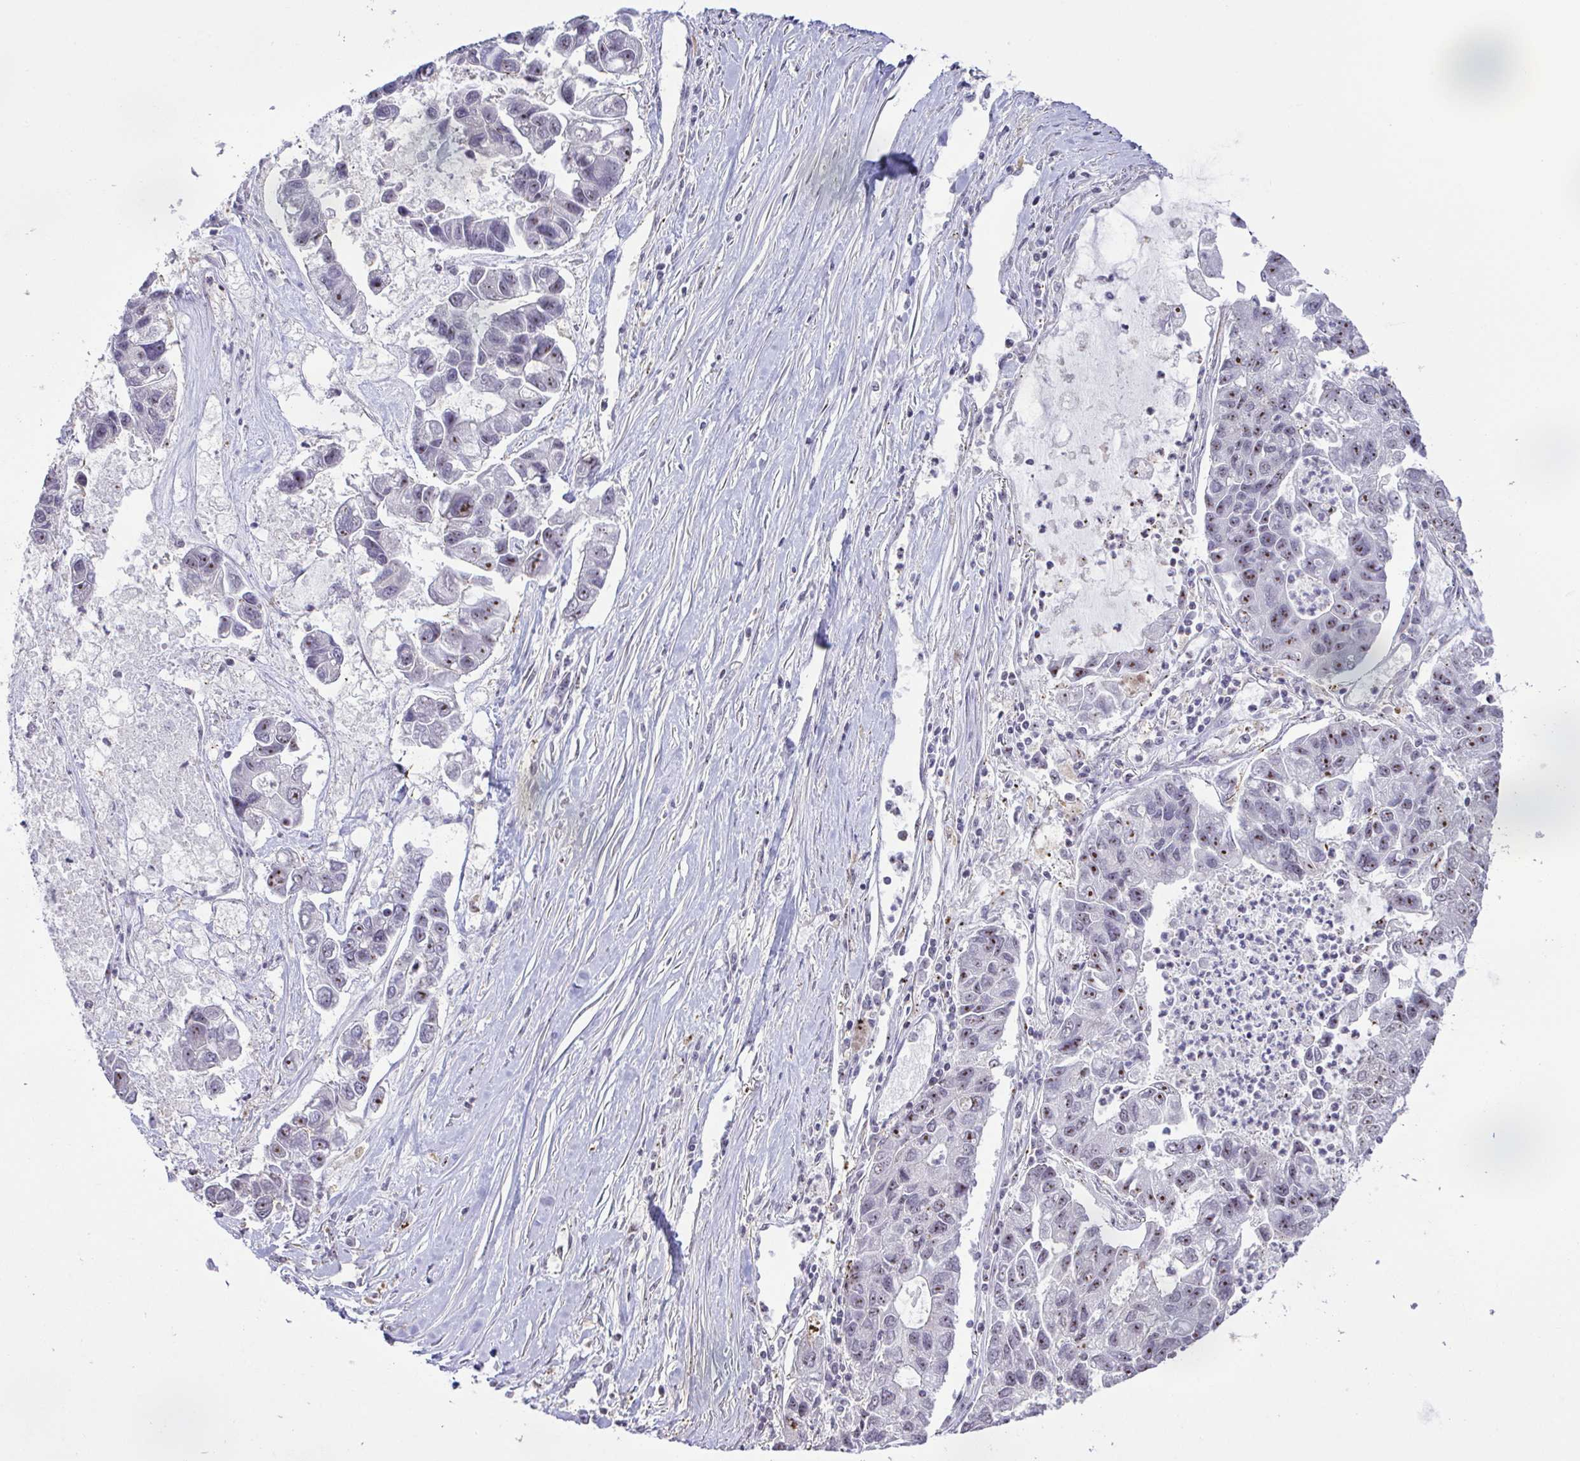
{"staining": {"intensity": "moderate", "quantity": "25%-75%", "location": "nuclear"}, "tissue": "lung cancer", "cell_type": "Tumor cells", "image_type": "cancer", "snomed": [{"axis": "morphology", "description": "Adenocarcinoma, NOS"}, {"axis": "topography", "description": "Bronchus"}, {"axis": "topography", "description": "Lung"}], "caption": "Tumor cells show moderate nuclear expression in approximately 25%-75% of cells in adenocarcinoma (lung).", "gene": "RSL24D1", "patient": {"sex": "female", "age": 51}}